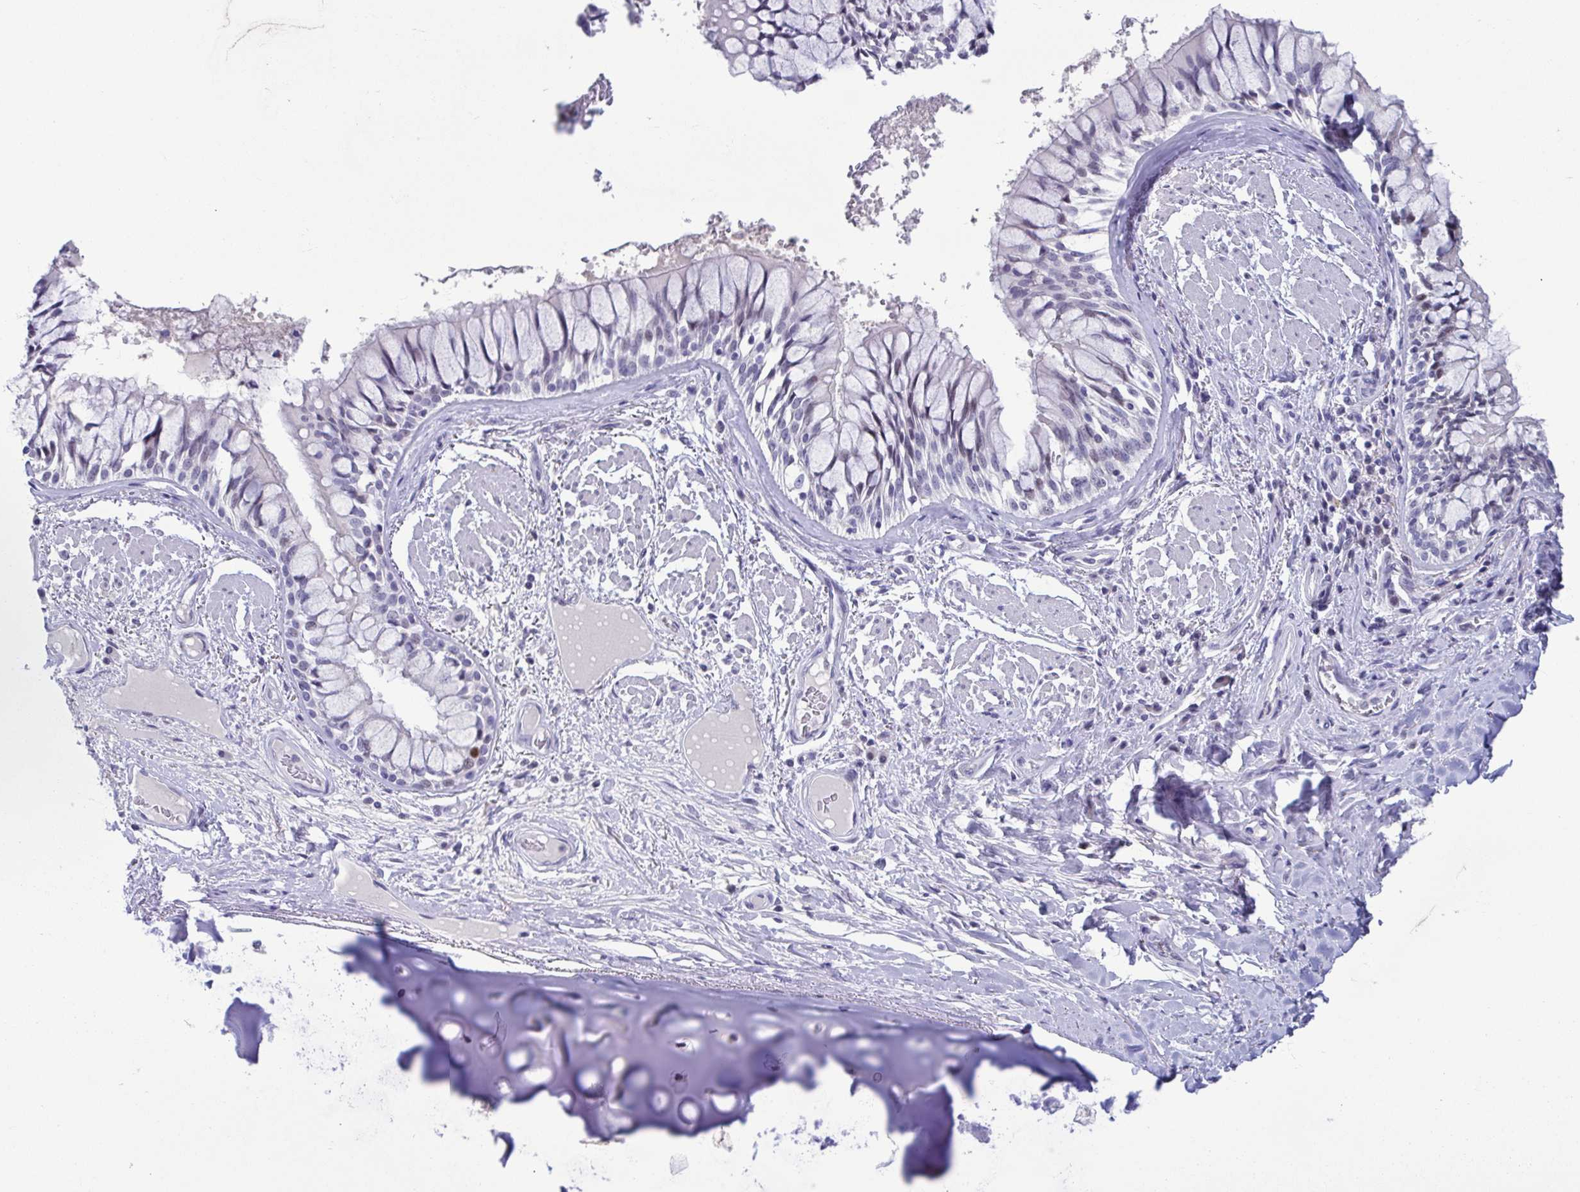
{"staining": {"intensity": "negative", "quantity": "none", "location": "none"}, "tissue": "adipose tissue", "cell_type": "Adipocytes", "image_type": "normal", "snomed": [{"axis": "morphology", "description": "Normal tissue, NOS"}, {"axis": "topography", "description": "Cartilage tissue"}, {"axis": "topography", "description": "Bronchus"}], "caption": "High magnification brightfield microscopy of normal adipose tissue stained with DAB (3,3'-diaminobenzidine) (brown) and counterstained with hematoxylin (blue): adipocytes show no significant staining. Brightfield microscopy of IHC stained with DAB (brown) and hematoxylin (blue), captured at high magnification.", "gene": "PERM1", "patient": {"sex": "male", "age": 64}}